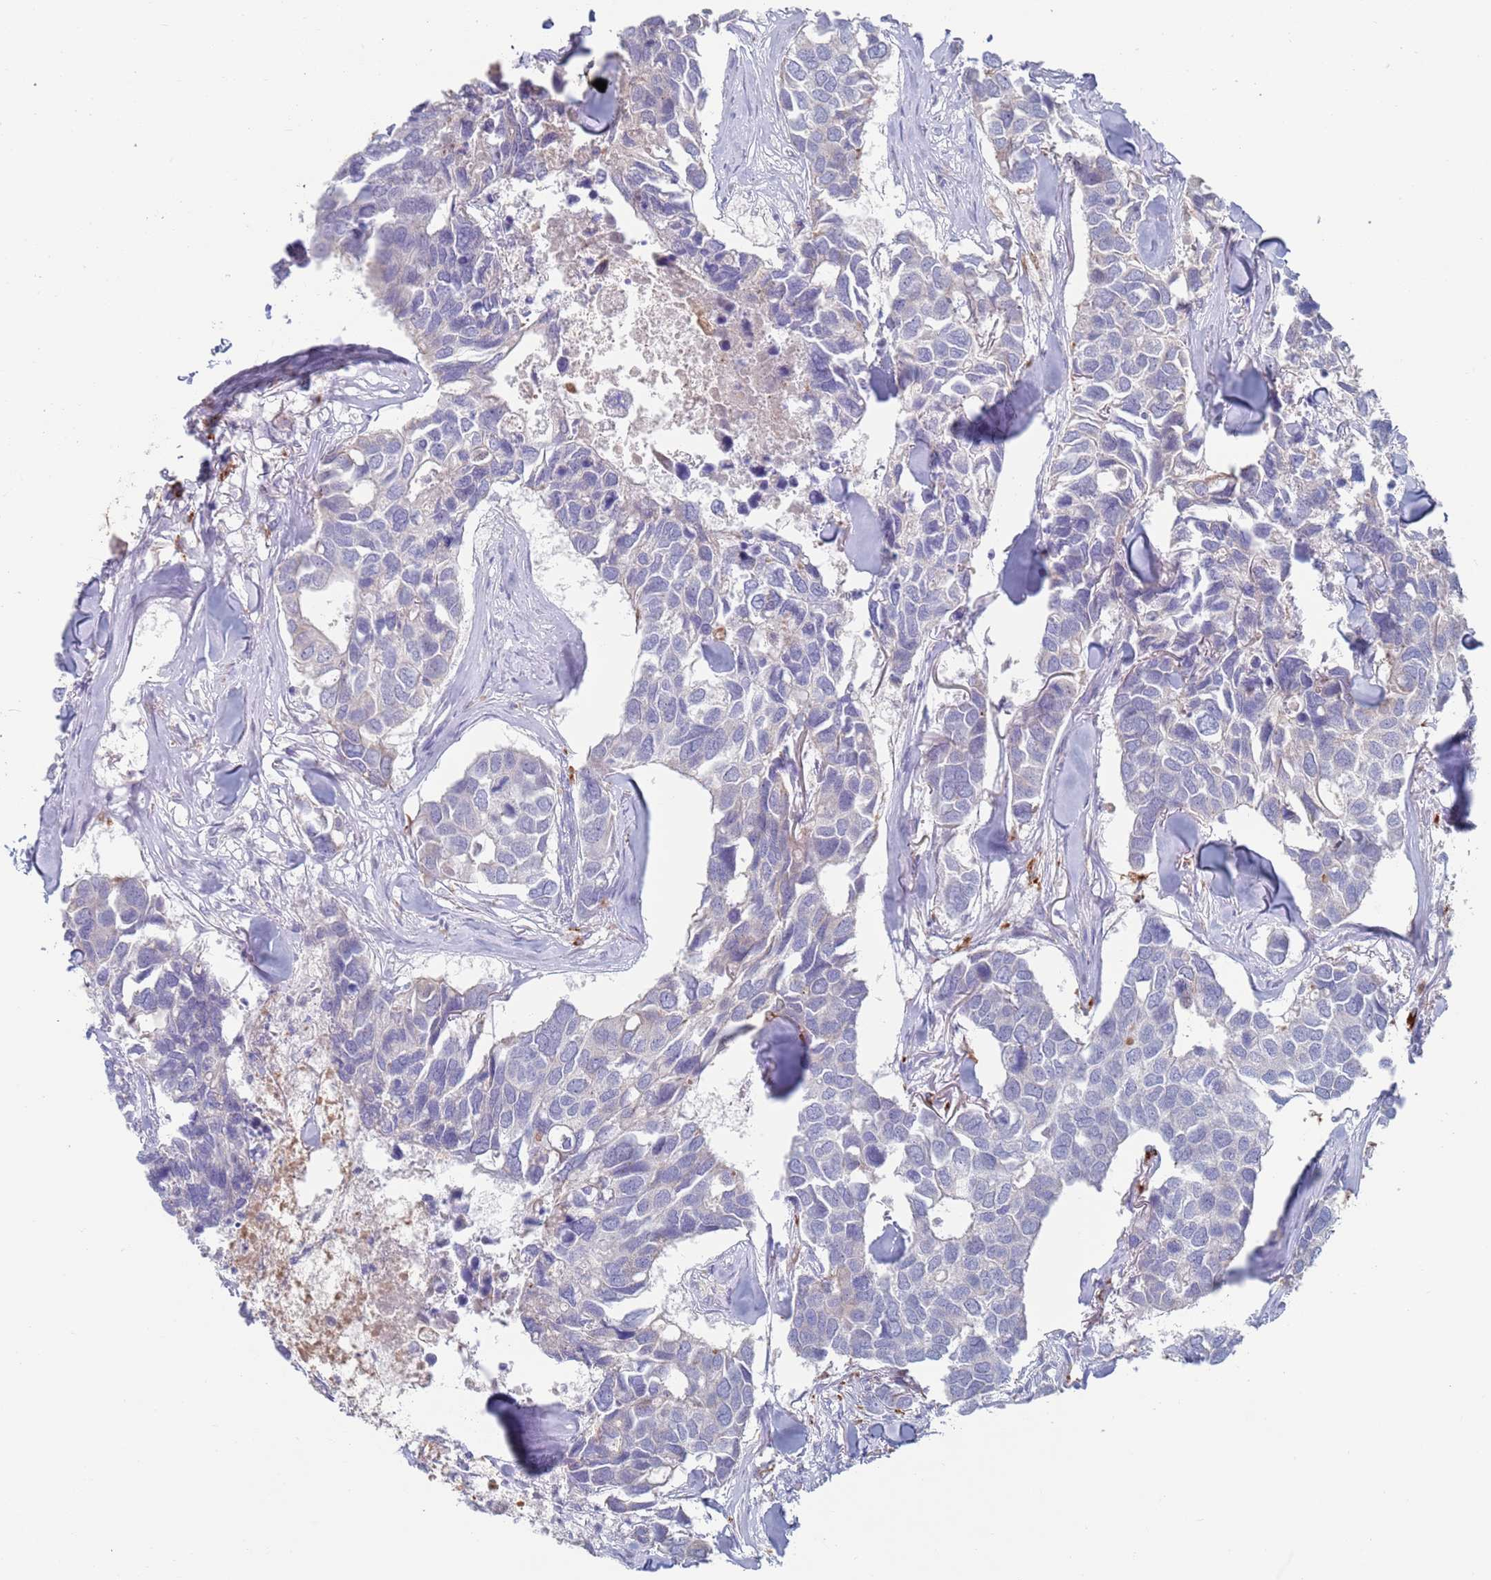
{"staining": {"intensity": "negative", "quantity": "none", "location": "none"}, "tissue": "breast cancer", "cell_type": "Tumor cells", "image_type": "cancer", "snomed": [{"axis": "morphology", "description": "Duct carcinoma"}, {"axis": "topography", "description": "Breast"}], "caption": "Immunohistochemical staining of human infiltrating ductal carcinoma (breast) displays no significant expression in tumor cells.", "gene": "FUCA1", "patient": {"sex": "female", "age": 83}}